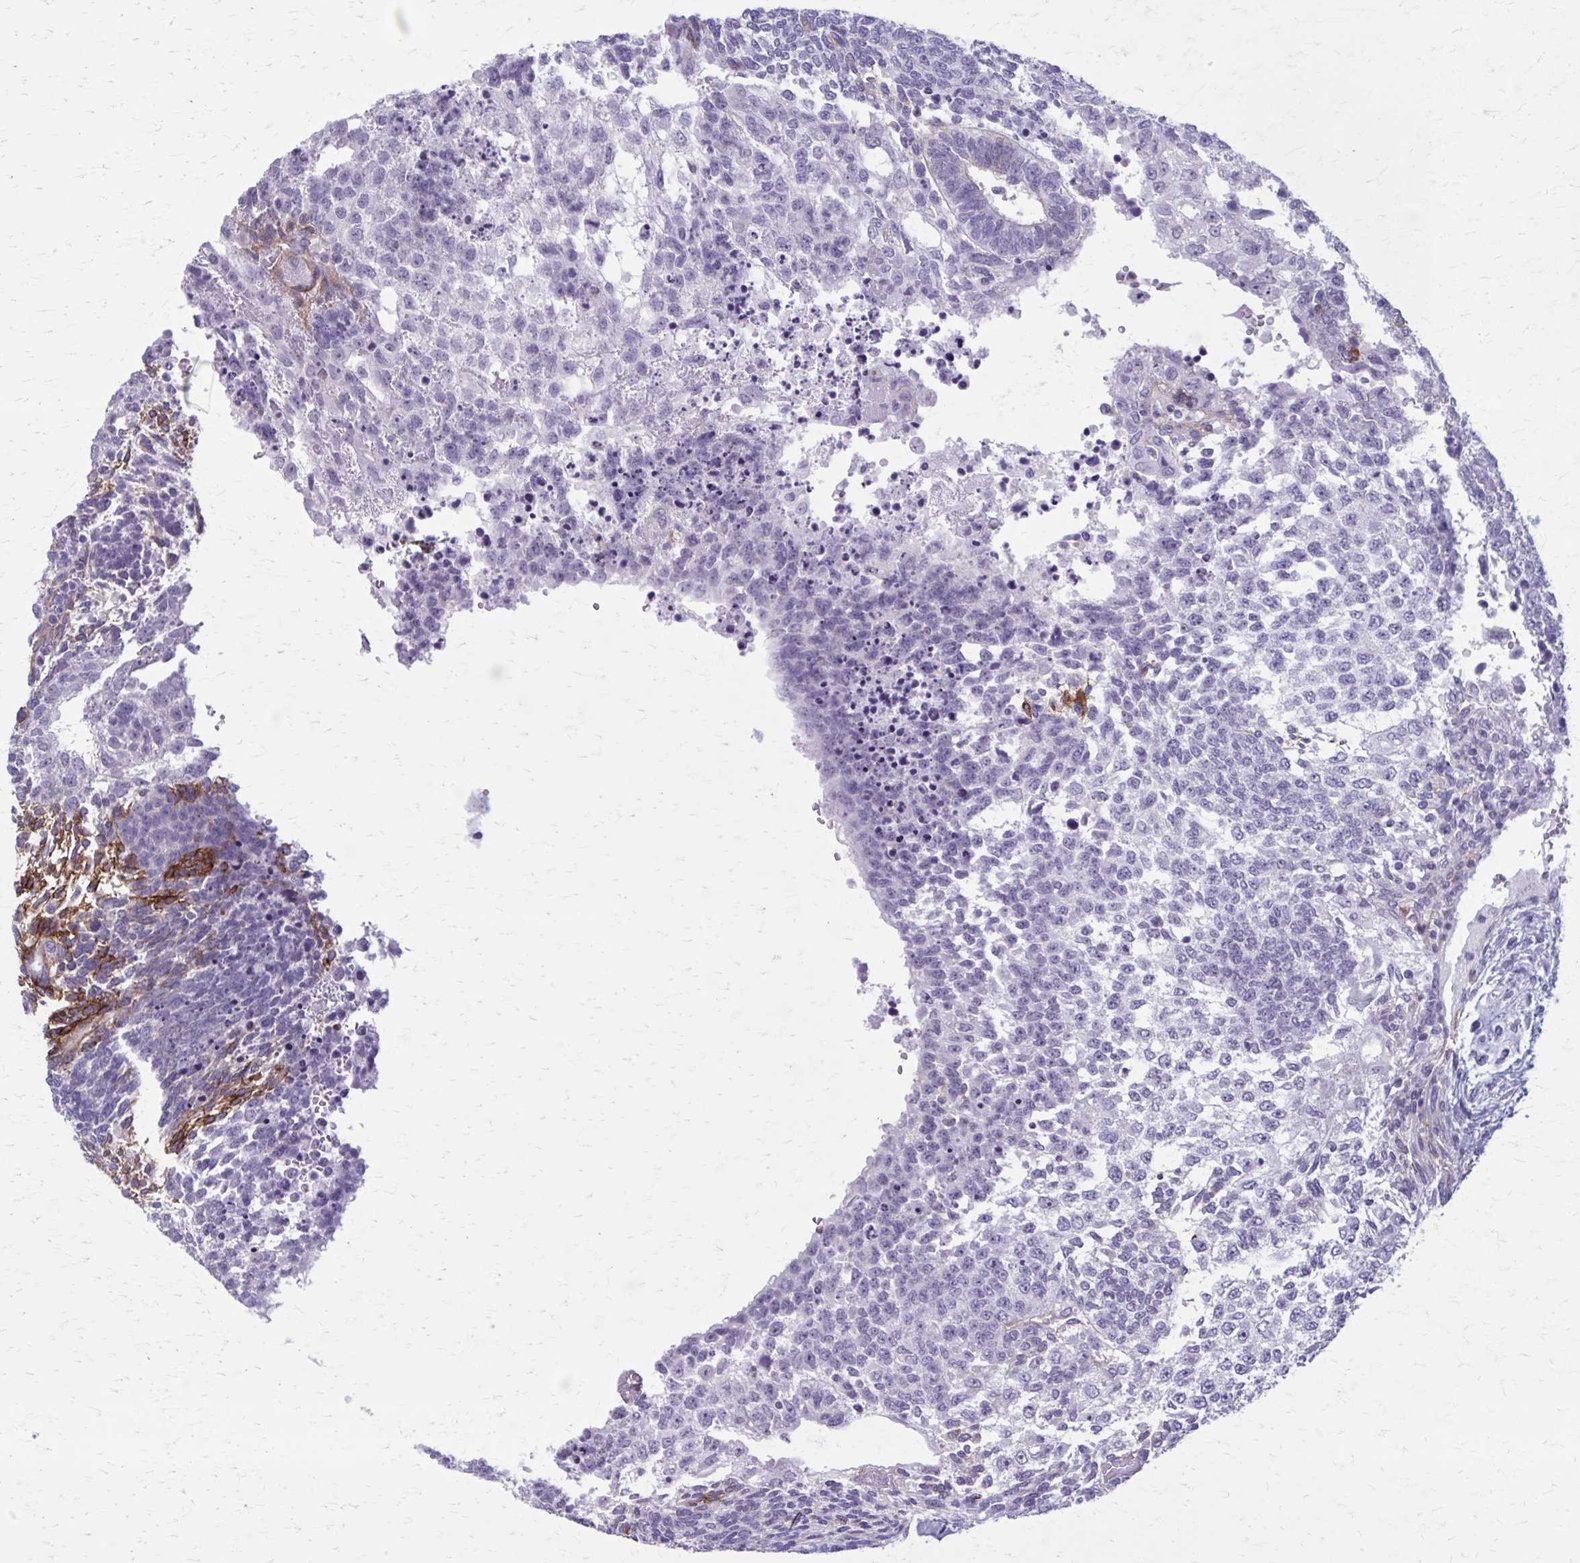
{"staining": {"intensity": "negative", "quantity": "none", "location": "none"}, "tissue": "testis cancer", "cell_type": "Tumor cells", "image_type": "cancer", "snomed": [{"axis": "morphology", "description": "Carcinoma, Embryonal, NOS"}, {"axis": "topography", "description": "Testis"}], "caption": "Human testis cancer (embryonal carcinoma) stained for a protein using IHC shows no positivity in tumor cells.", "gene": "AKAP12", "patient": {"sex": "male", "age": 23}}